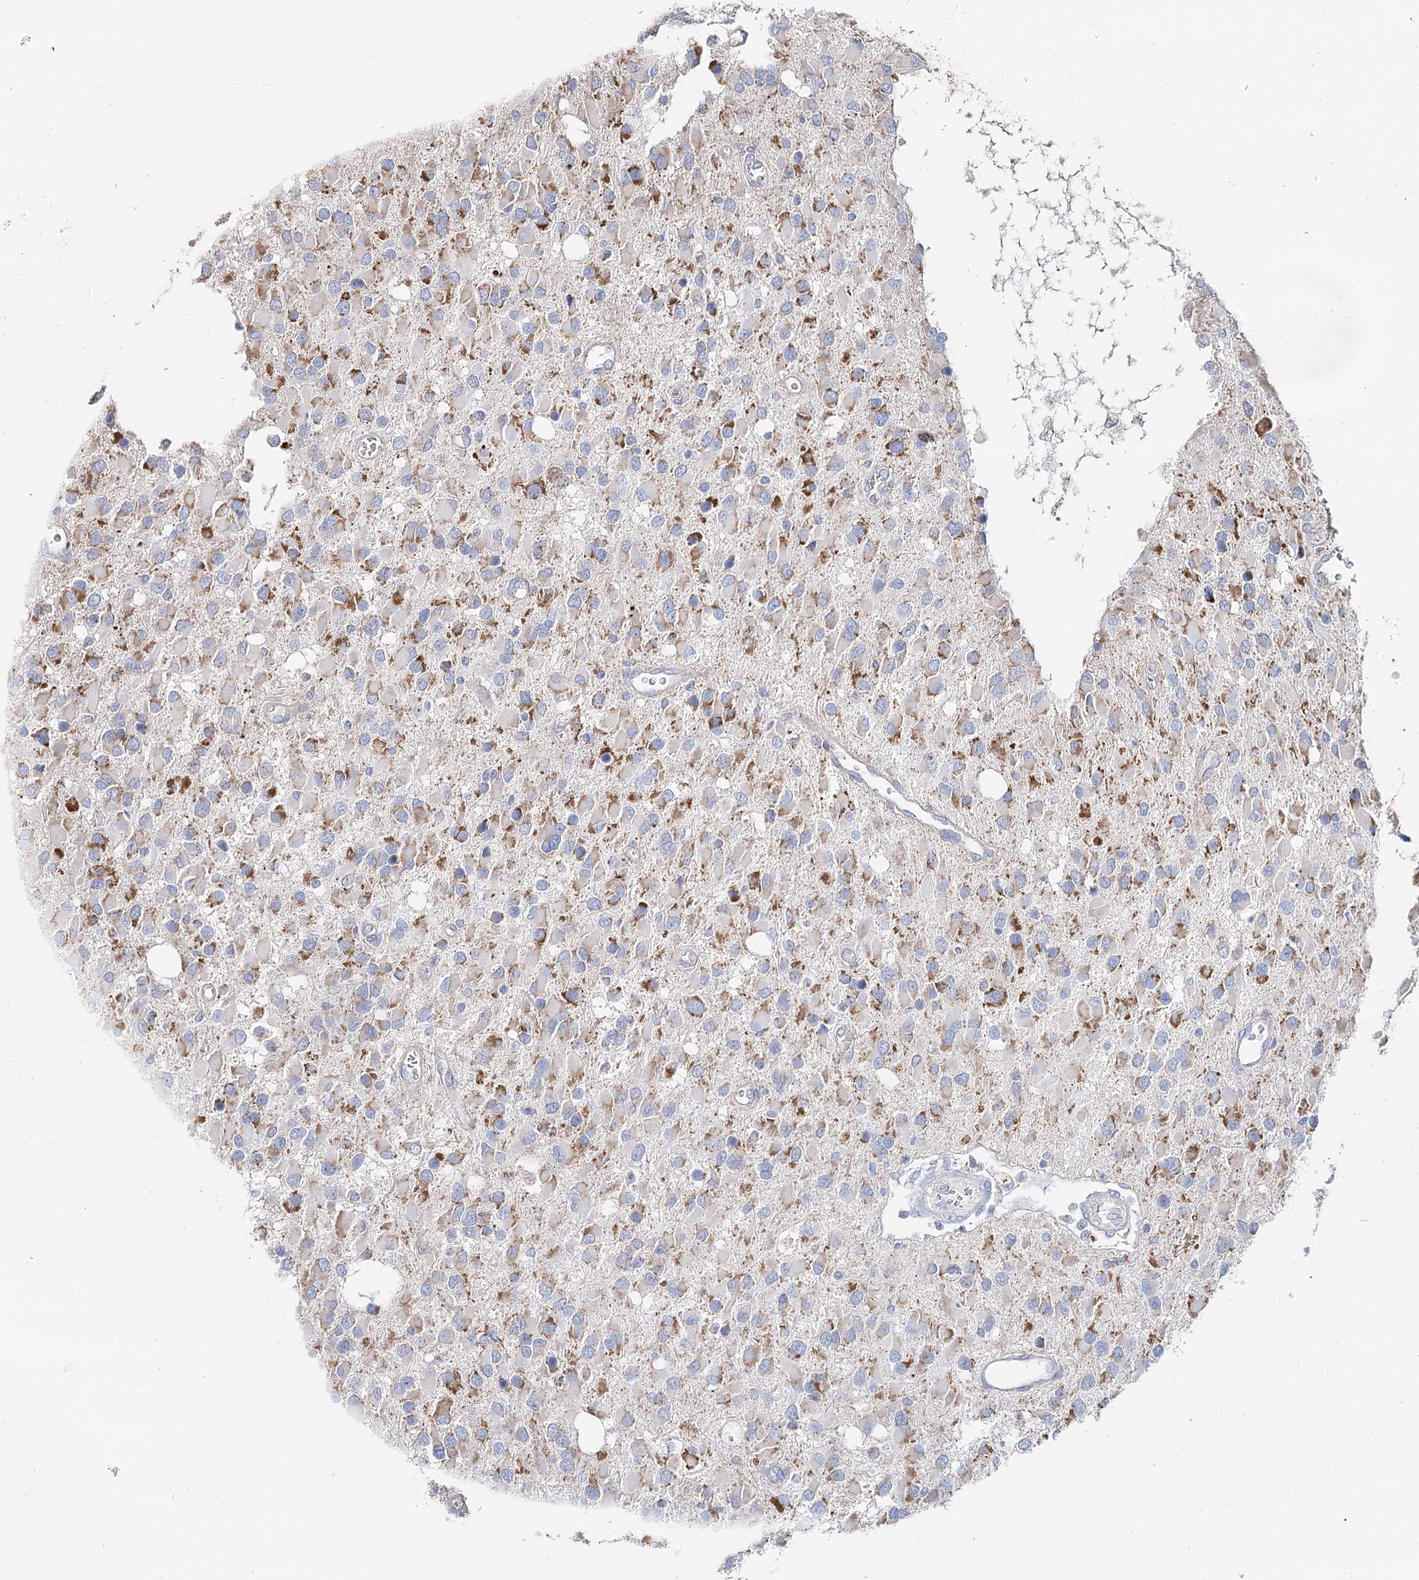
{"staining": {"intensity": "moderate", "quantity": "25%-75%", "location": "cytoplasmic/membranous"}, "tissue": "glioma", "cell_type": "Tumor cells", "image_type": "cancer", "snomed": [{"axis": "morphology", "description": "Glioma, malignant, High grade"}, {"axis": "topography", "description": "Brain"}], "caption": "Glioma tissue demonstrates moderate cytoplasmic/membranous expression in approximately 25%-75% of tumor cells", "gene": "MCCC2", "patient": {"sex": "male", "age": 53}}